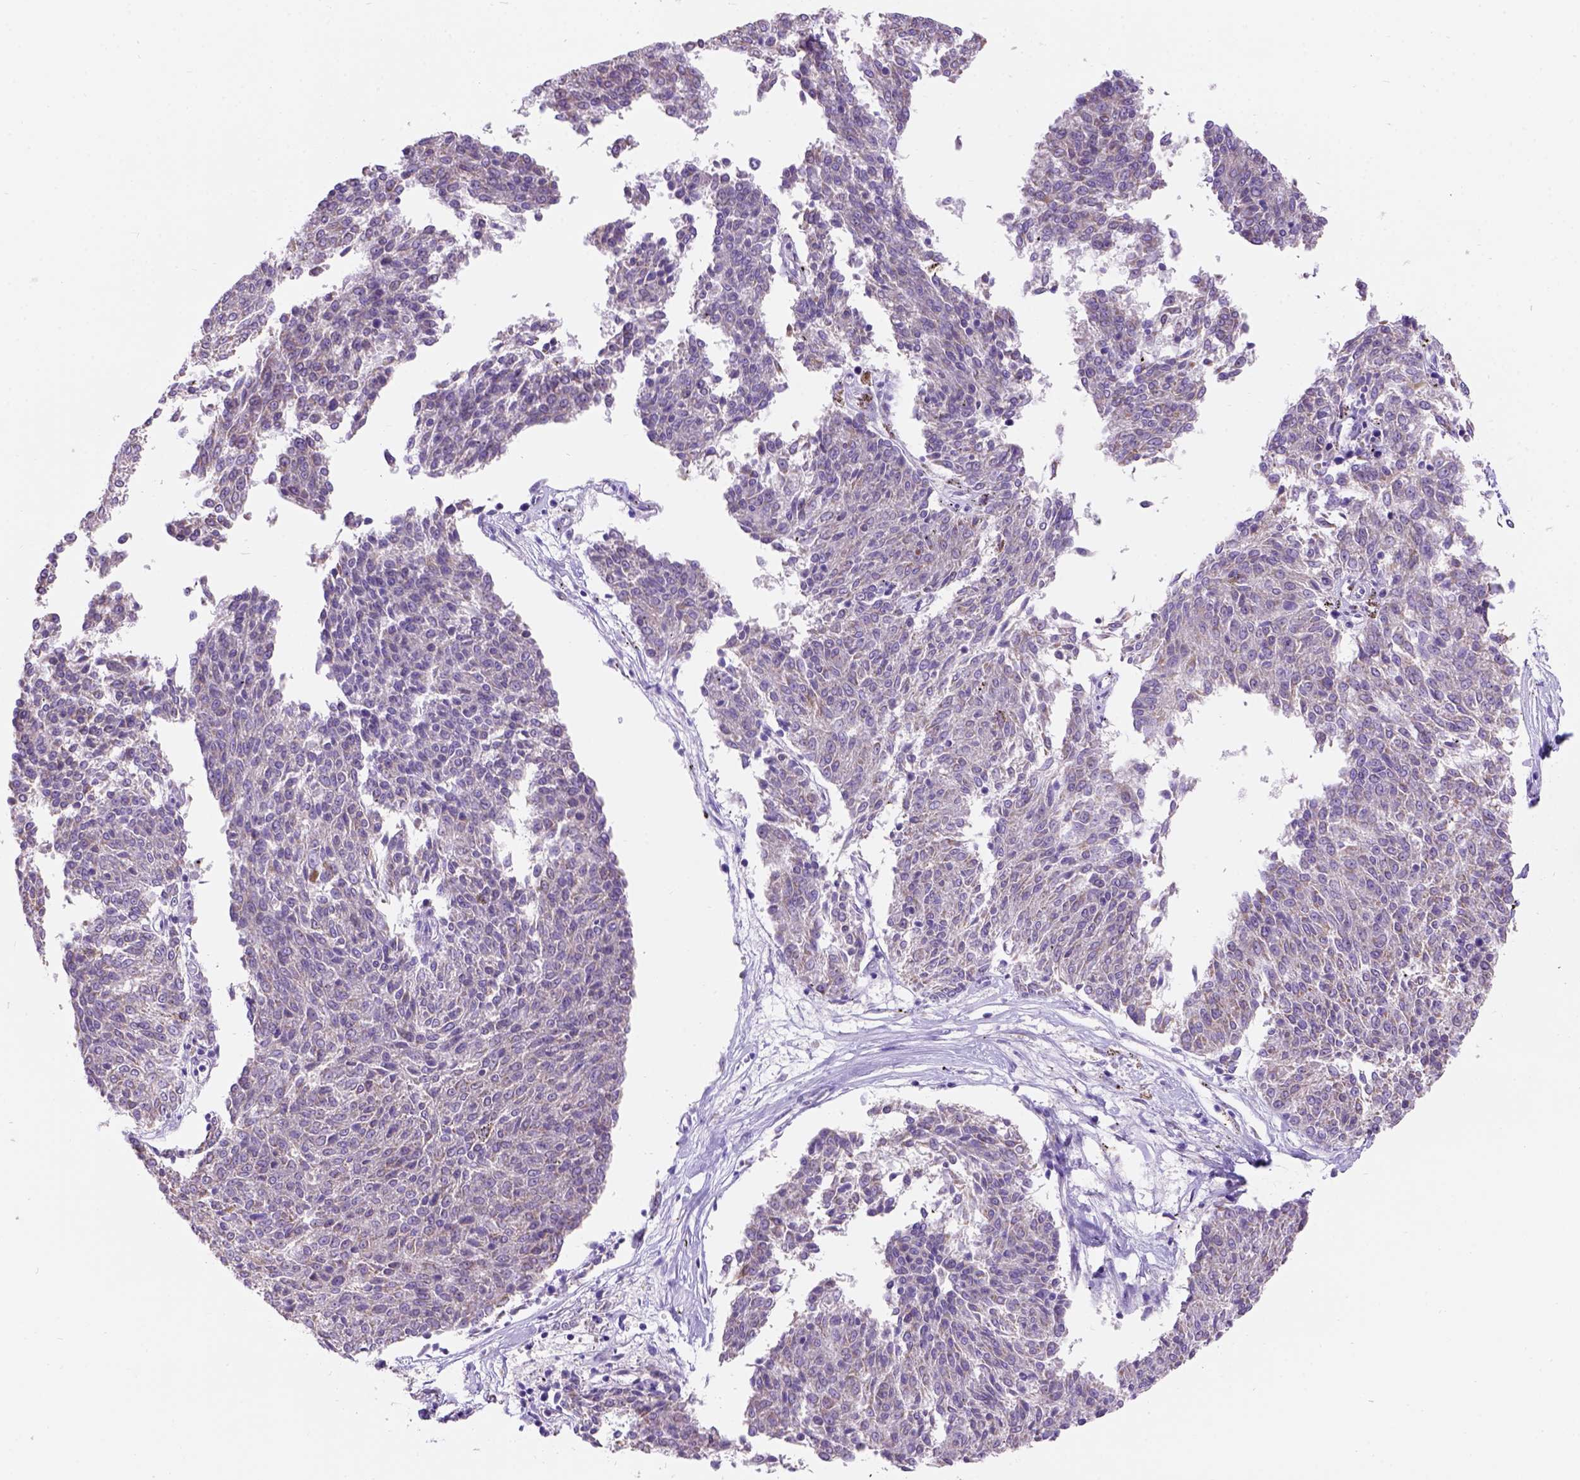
{"staining": {"intensity": "weak", "quantity": "25%-75%", "location": "cytoplasmic/membranous"}, "tissue": "melanoma", "cell_type": "Tumor cells", "image_type": "cancer", "snomed": [{"axis": "morphology", "description": "Malignant melanoma, NOS"}, {"axis": "topography", "description": "Skin"}], "caption": "Weak cytoplasmic/membranous staining for a protein is present in approximately 25%-75% of tumor cells of melanoma using IHC.", "gene": "L2HGDH", "patient": {"sex": "female", "age": 72}}